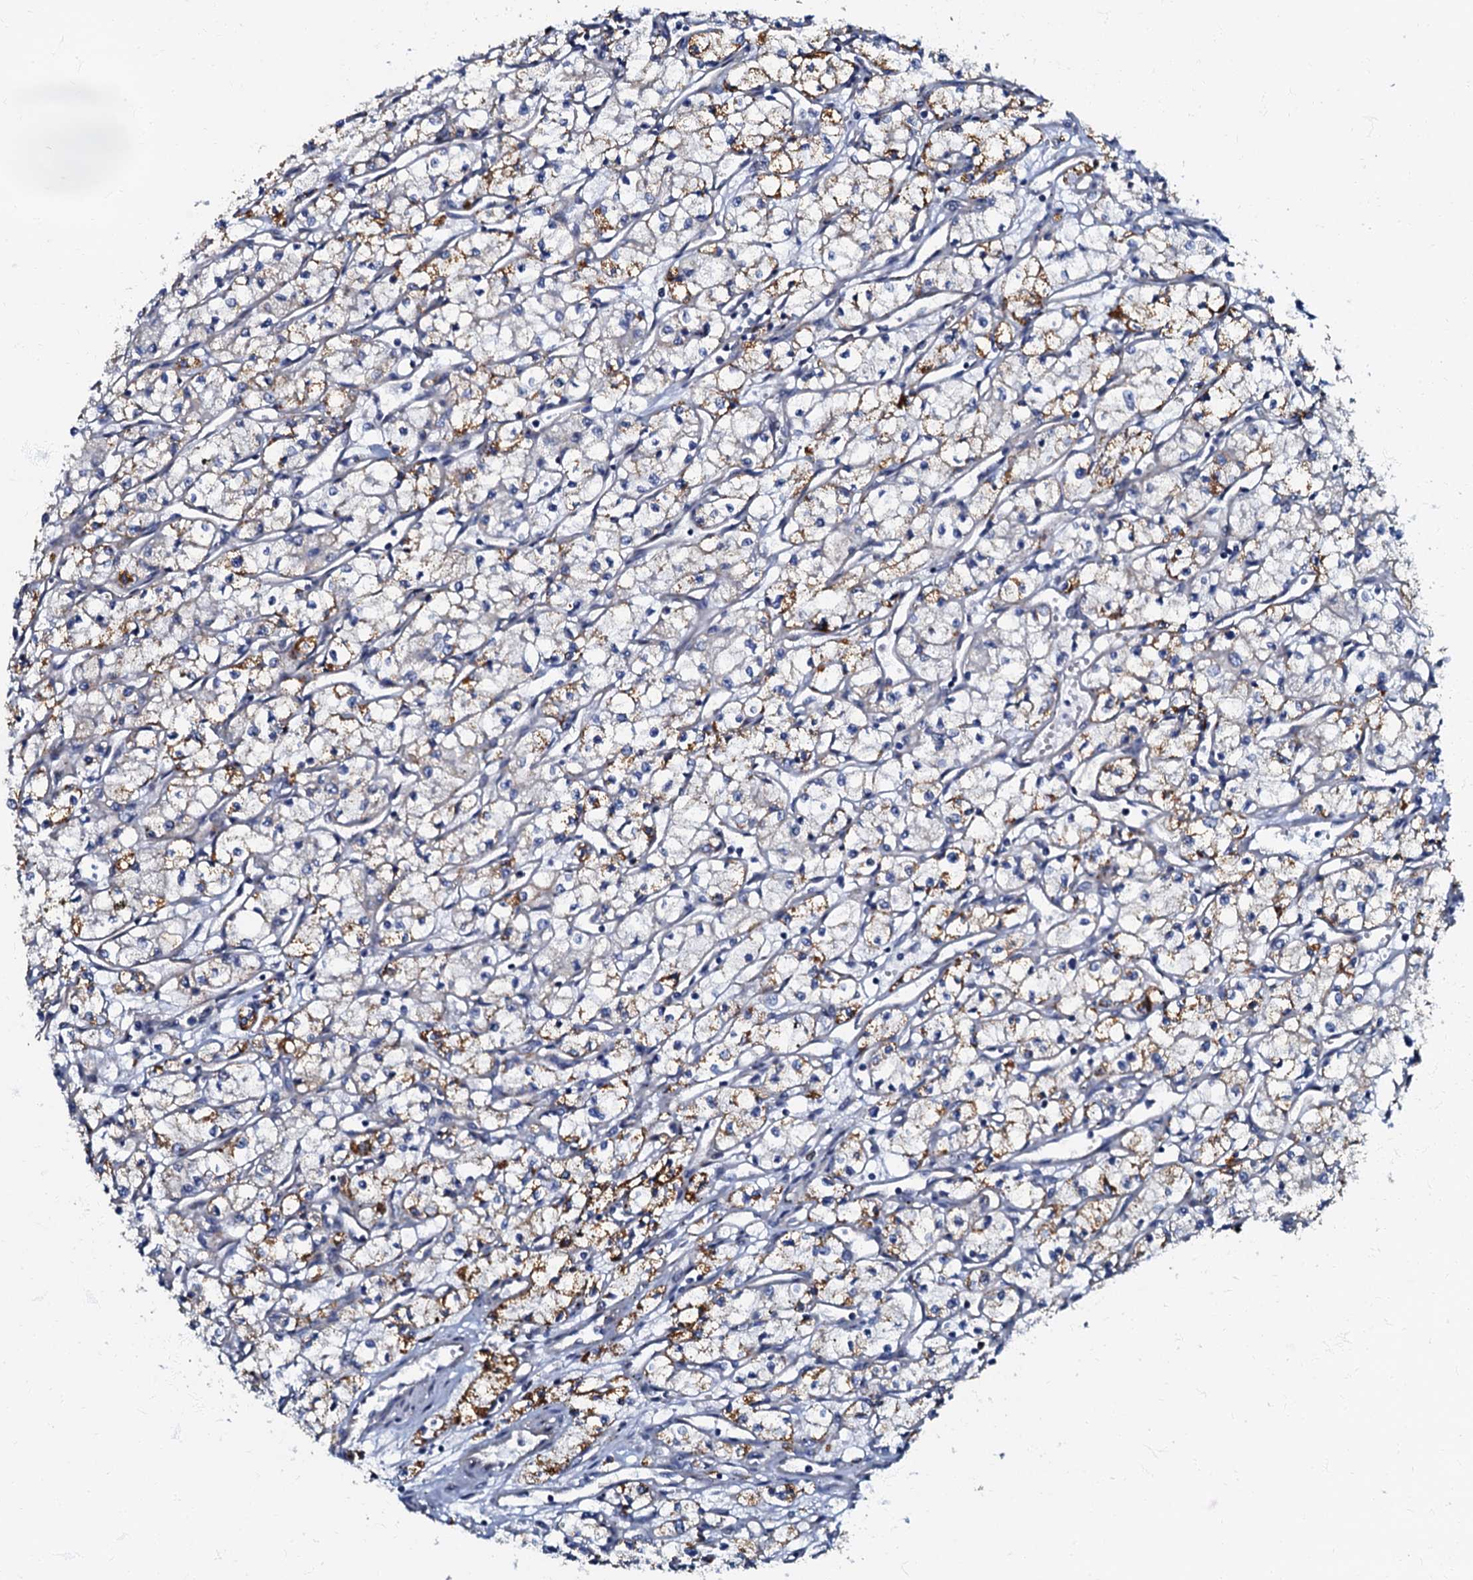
{"staining": {"intensity": "strong", "quantity": "<25%", "location": "cytoplasmic/membranous"}, "tissue": "renal cancer", "cell_type": "Tumor cells", "image_type": "cancer", "snomed": [{"axis": "morphology", "description": "Adenocarcinoma, NOS"}, {"axis": "topography", "description": "Kidney"}], "caption": "Renal cancer (adenocarcinoma) stained with IHC exhibits strong cytoplasmic/membranous positivity in about <25% of tumor cells.", "gene": "OLAH", "patient": {"sex": "male", "age": 59}}